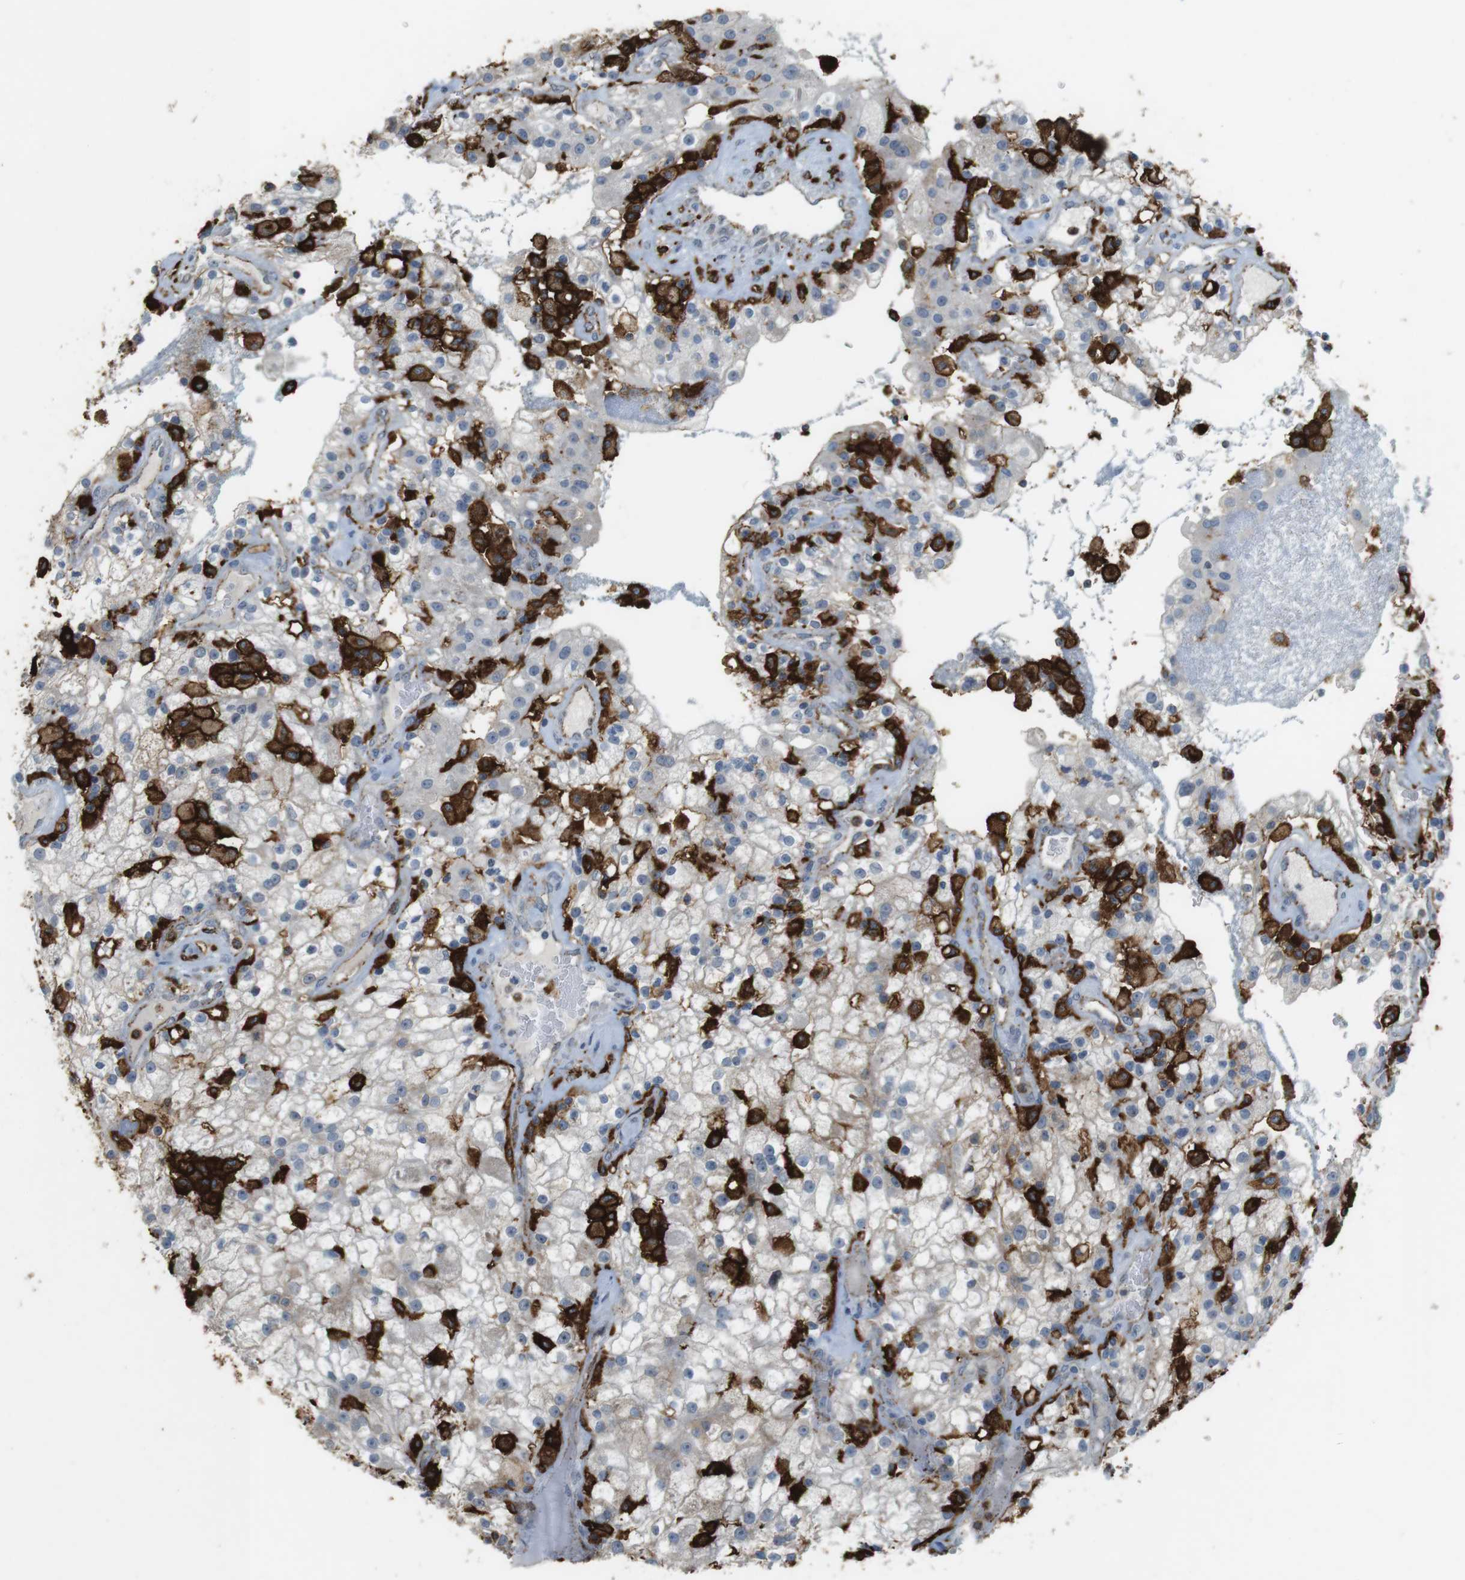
{"staining": {"intensity": "weak", "quantity": "25%-75%", "location": "cytoplasmic/membranous"}, "tissue": "renal cancer", "cell_type": "Tumor cells", "image_type": "cancer", "snomed": [{"axis": "morphology", "description": "Adenocarcinoma, NOS"}, {"axis": "topography", "description": "Kidney"}], "caption": "Immunohistochemistry (IHC) photomicrograph of renal cancer stained for a protein (brown), which exhibits low levels of weak cytoplasmic/membranous positivity in approximately 25%-75% of tumor cells.", "gene": "HLA-DRA", "patient": {"sex": "female", "age": 52}}